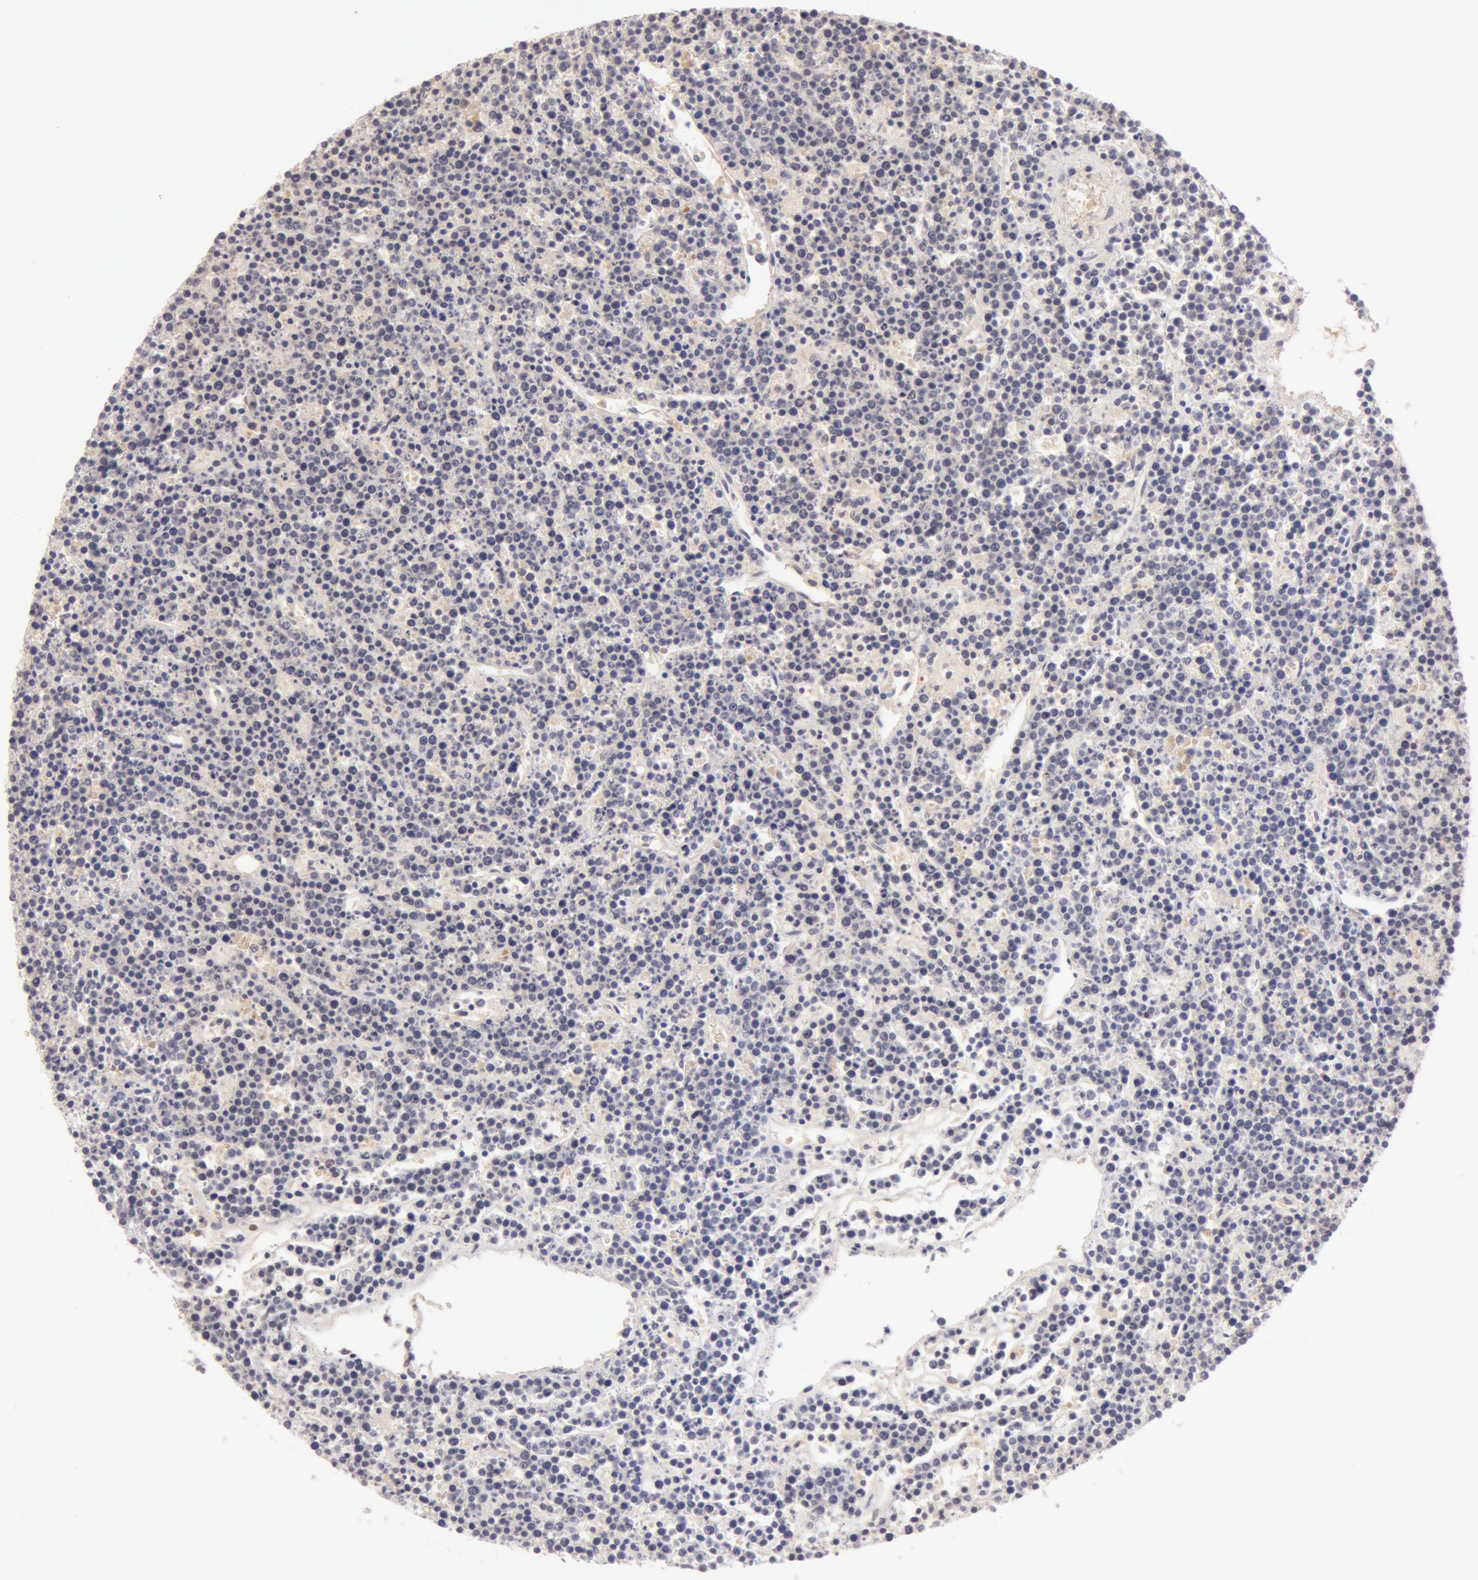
{"staining": {"intensity": "negative", "quantity": "none", "location": "none"}, "tissue": "lymphoma", "cell_type": "Tumor cells", "image_type": "cancer", "snomed": [{"axis": "morphology", "description": "Malignant lymphoma, non-Hodgkin's type, High grade"}, {"axis": "topography", "description": "Ovary"}], "caption": "An image of human lymphoma is negative for staining in tumor cells.", "gene": "AHSG", "patient": {"sex": "female", "age": 56}}